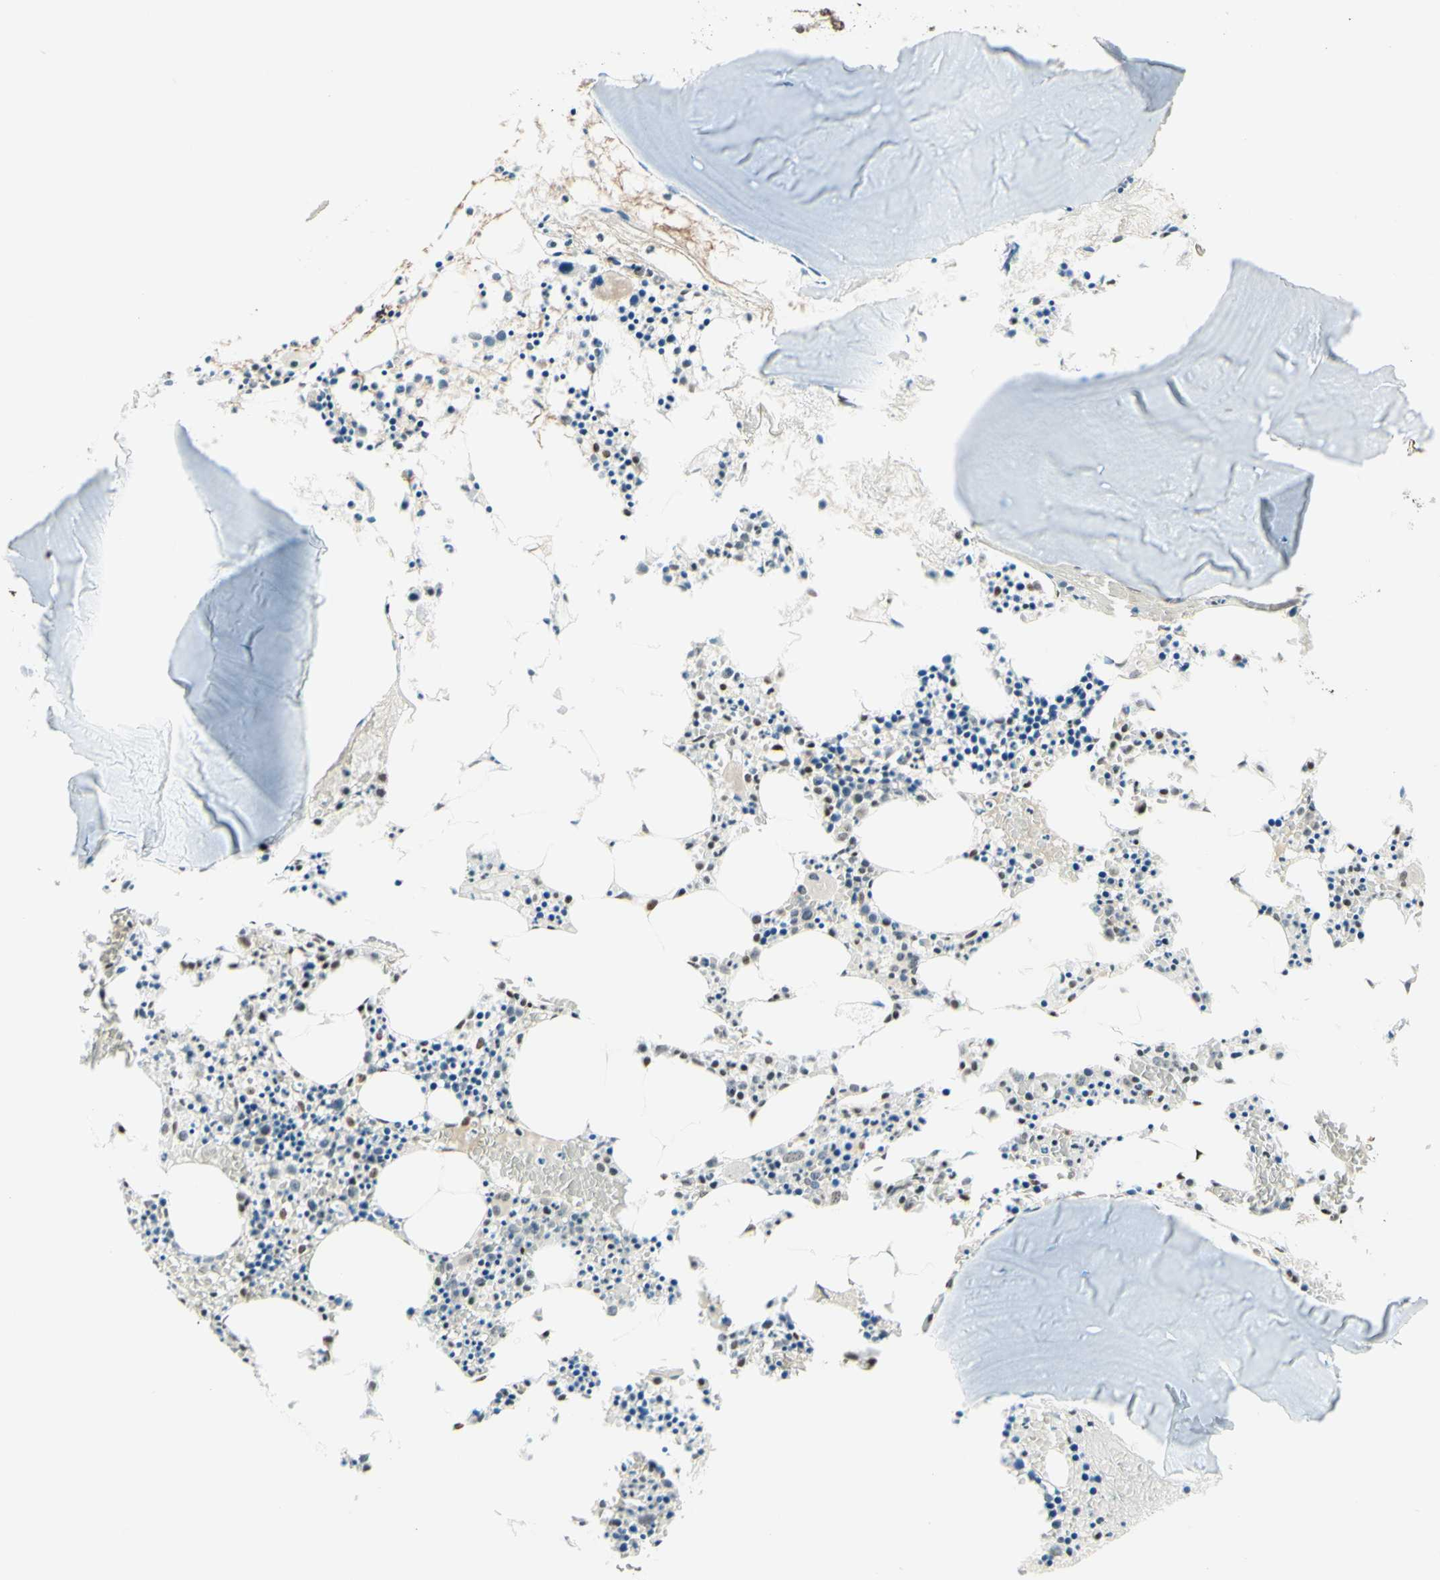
{"staining": {"intensity": "strong", "quantity": "25%-75%", "location": "nuclear"}, "tissue": "bone marrow", "cell_type": "Hematopoietic cells", "image_type": "normal", "snomed": [{"axis": "morphology", "description": "Normal tissue, NOS"}, {"axis": "morphology", "description": "Inflammation, NOS"}, {"axis": "topography", "description": "Bone marrow"}], "caption": "Benign bone marrow reveals strong nuclear positivity in about 25%-75% of hematopoietic cells Immunohistochemistry (ihc) stains the protein of interest in brown and the nuclei are stained blue..", "gene": "CDKL5", "patient": {"sex": "male", "age": 14}}